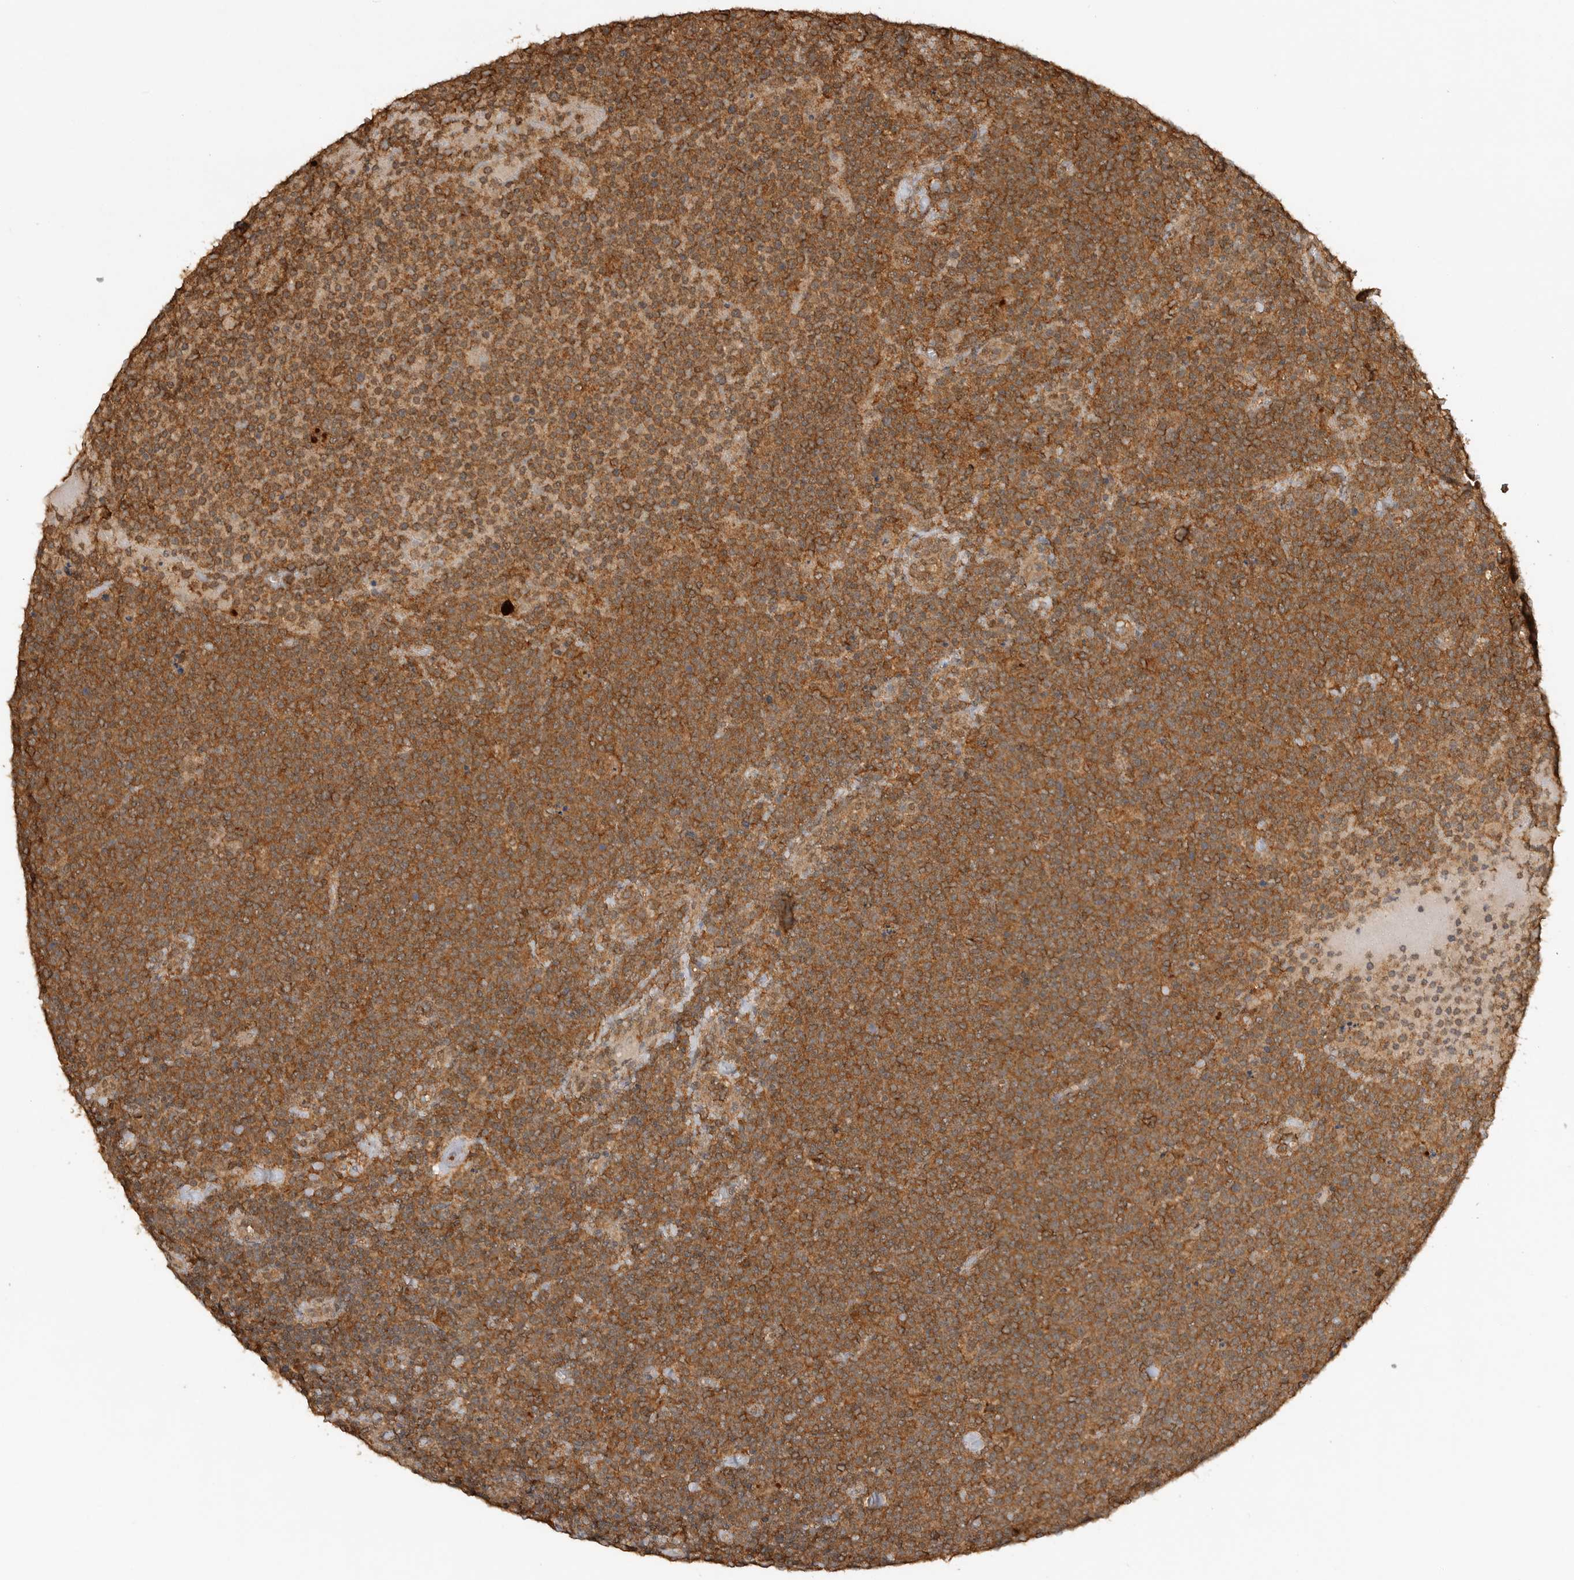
{"staining": {"intensity": "moderate", "quantity": ">75%", "location": "cytoplasmic/membranous"}, "tissue": "lymphoma", "cell_type": "Tumor cells", "image_type": "cancer", "snomed": [{"axis": "morphology", "description": "Malignant lymphoma, non-Hodgkin's type, High grade"}, {"axis": "topography", "description": "Lymph node"}], "caption": "Tumor cells display moderate cytoplasmic/membranous staining in approximately >75% of cells in lymphoma. Nuclei are stained in blue.", "gene": "ICOSLG", "patient": {"sex": "male", "age": 61}}